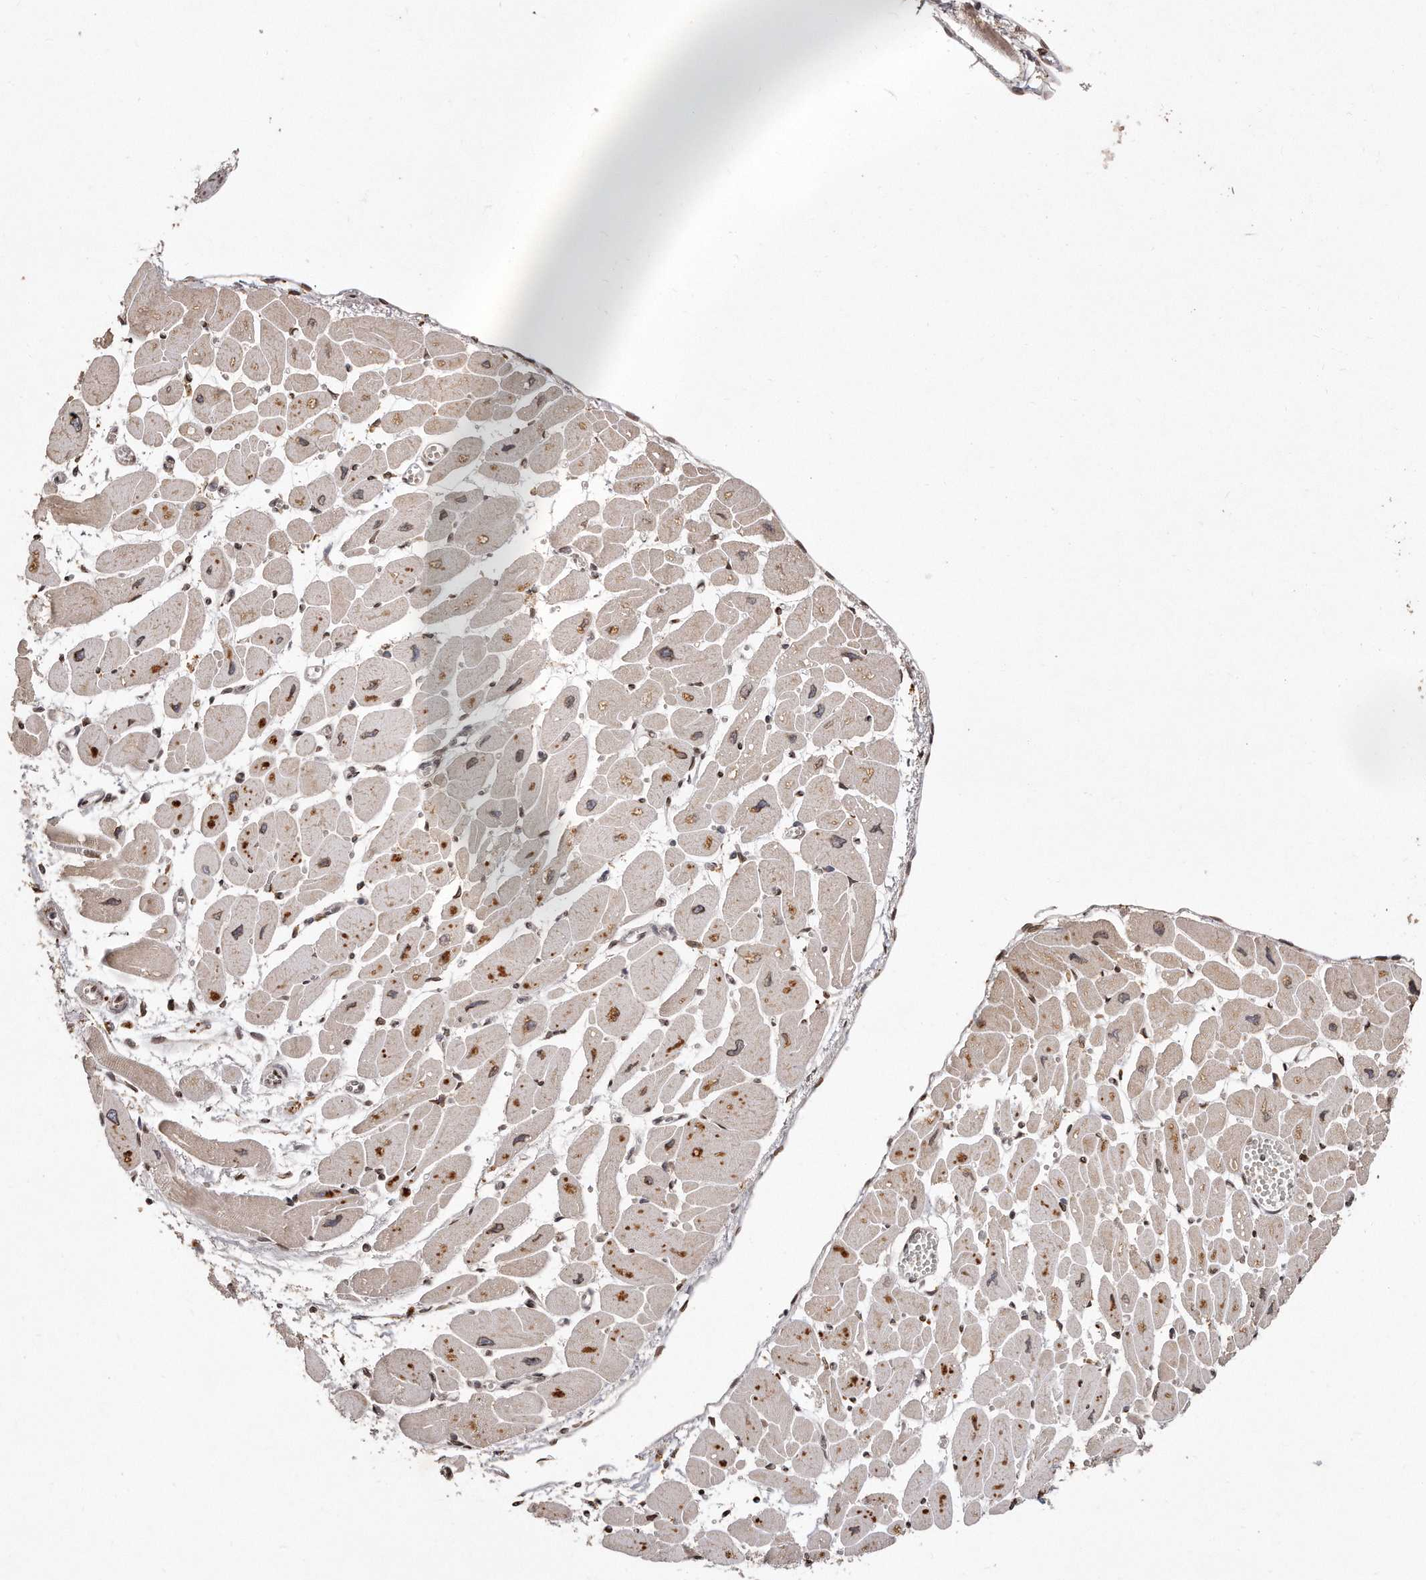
{"staining": {"intensity": "moderate", "quantity": "25%-75%", "location": "cytoplasmic/membranous"}, "tissue": "heart muscle", "cell_type": "Cardiomyocytes", "image_type": "normal", "snomed": [{"axis": "morphology", "description": "Normal tissue, NOS"}, {"axis": "topography", "description": "Heart"}], "caption": "High-magnification brightfield microscopy of normal heart muscle stained with DAB (3,3'-diaminobenzidine) (brown) and counterstained with hematoxylin (blue). cardiomyocytes exhibit moderate cytoplasmic/membranous expression is seen in about25%-75% of cells. The staining was performed using DAB to visualize the protein expression in brown, while the nuclei were stained in blue with hematoxylin (Magnification: 20x).", "gene": "HASPIN", "patient": {"sex": "female", "age": 54}}